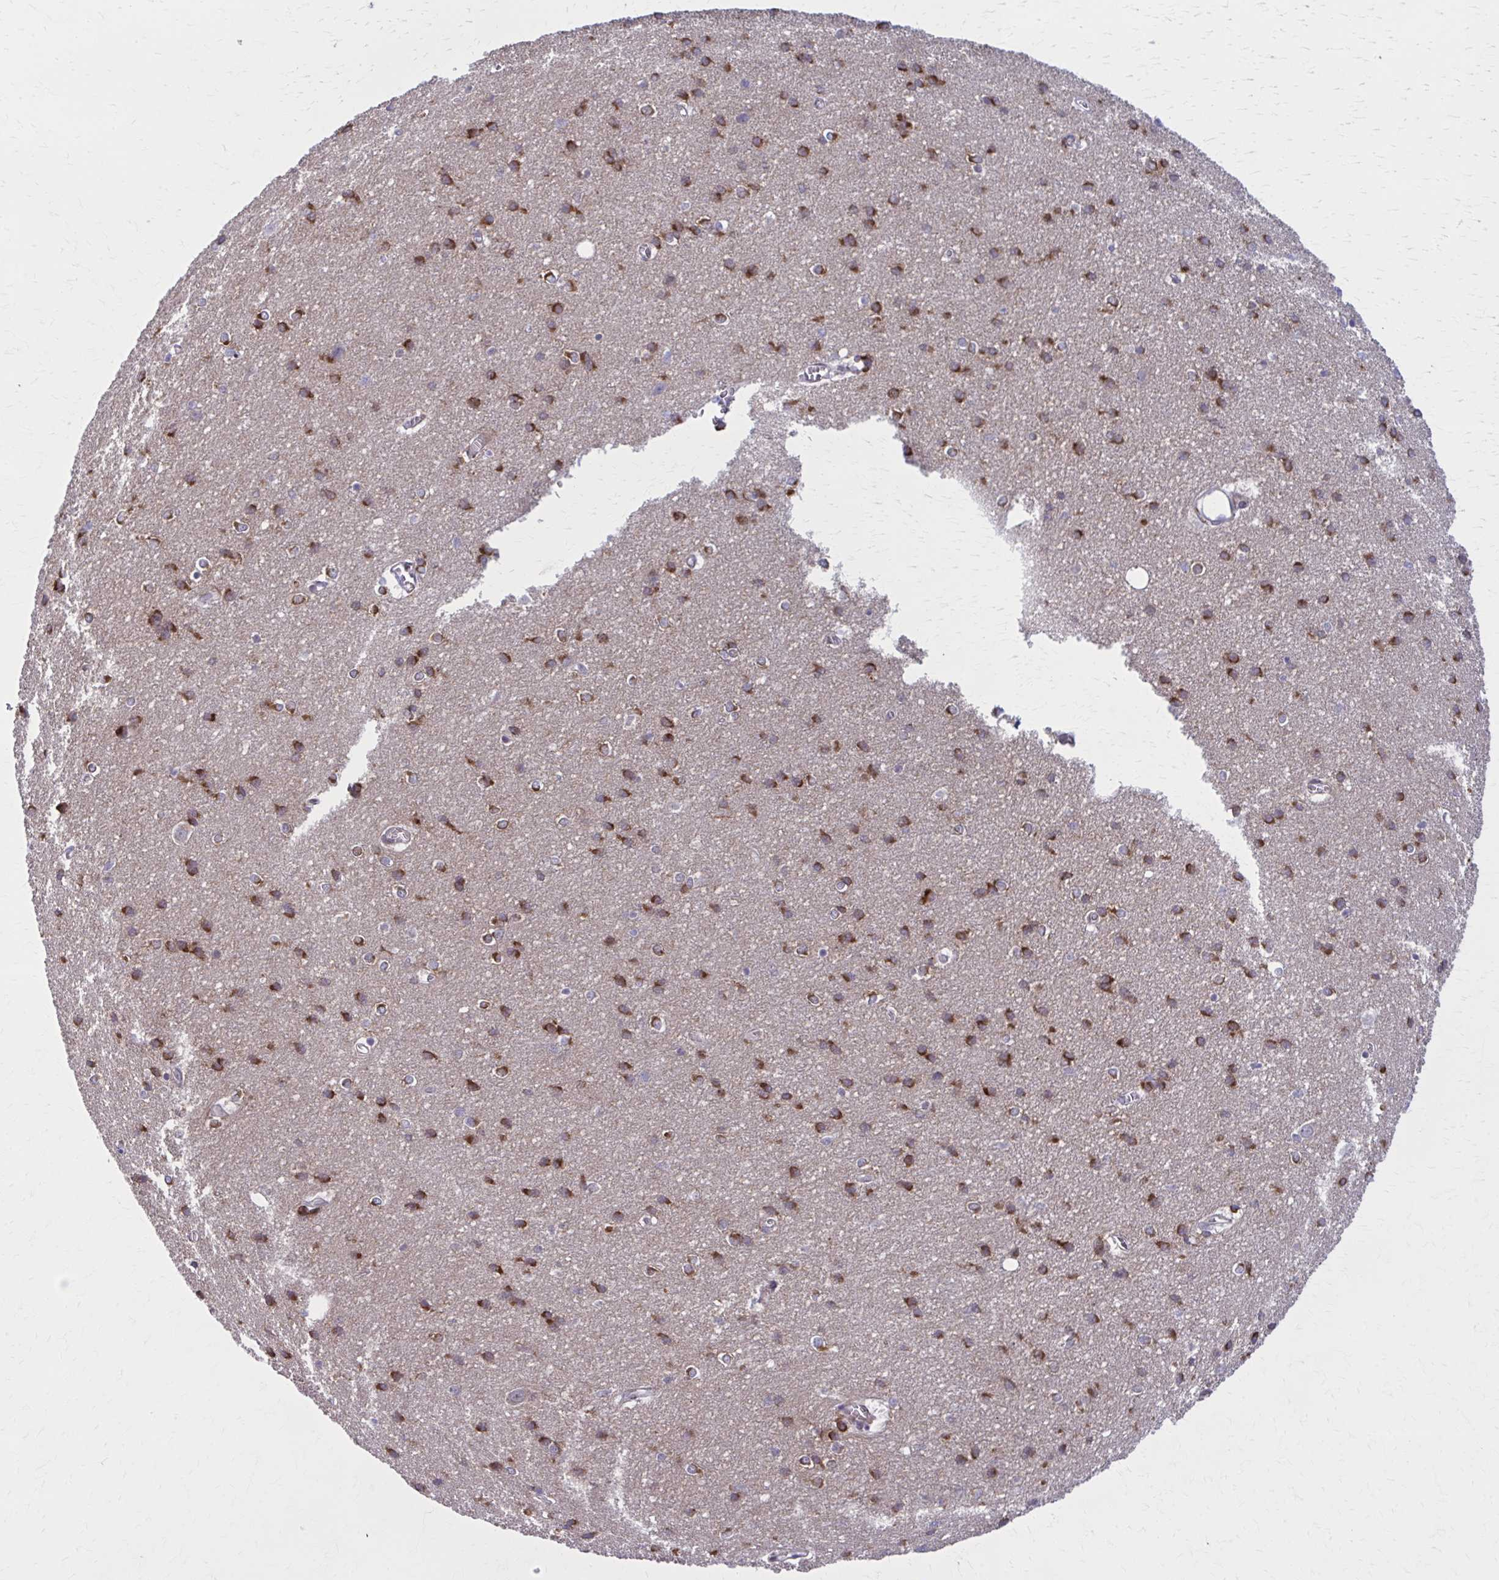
{"staining": {"intensity": "moderate", "quantity": "<25%", "location": "cytoplasmic/membranous"}, "tissue": "cerebral cortex", "cell_type": "Endothelial cells", "image_type": "normal", "snomed": [{"axis": "morphology", "description": "Normal tissue, NOS"}, {"axis": "topography", "description": "Cerebral cortex"}], "caption": "IHC (DAB) staining of unremarkable cerebral cortex displays moderate cytoplasmic/membranous protein positivity in approximately <25% of endothelial cells.", "gene": "NUMBL", "patient": {"sex": "male", "age": 37}}